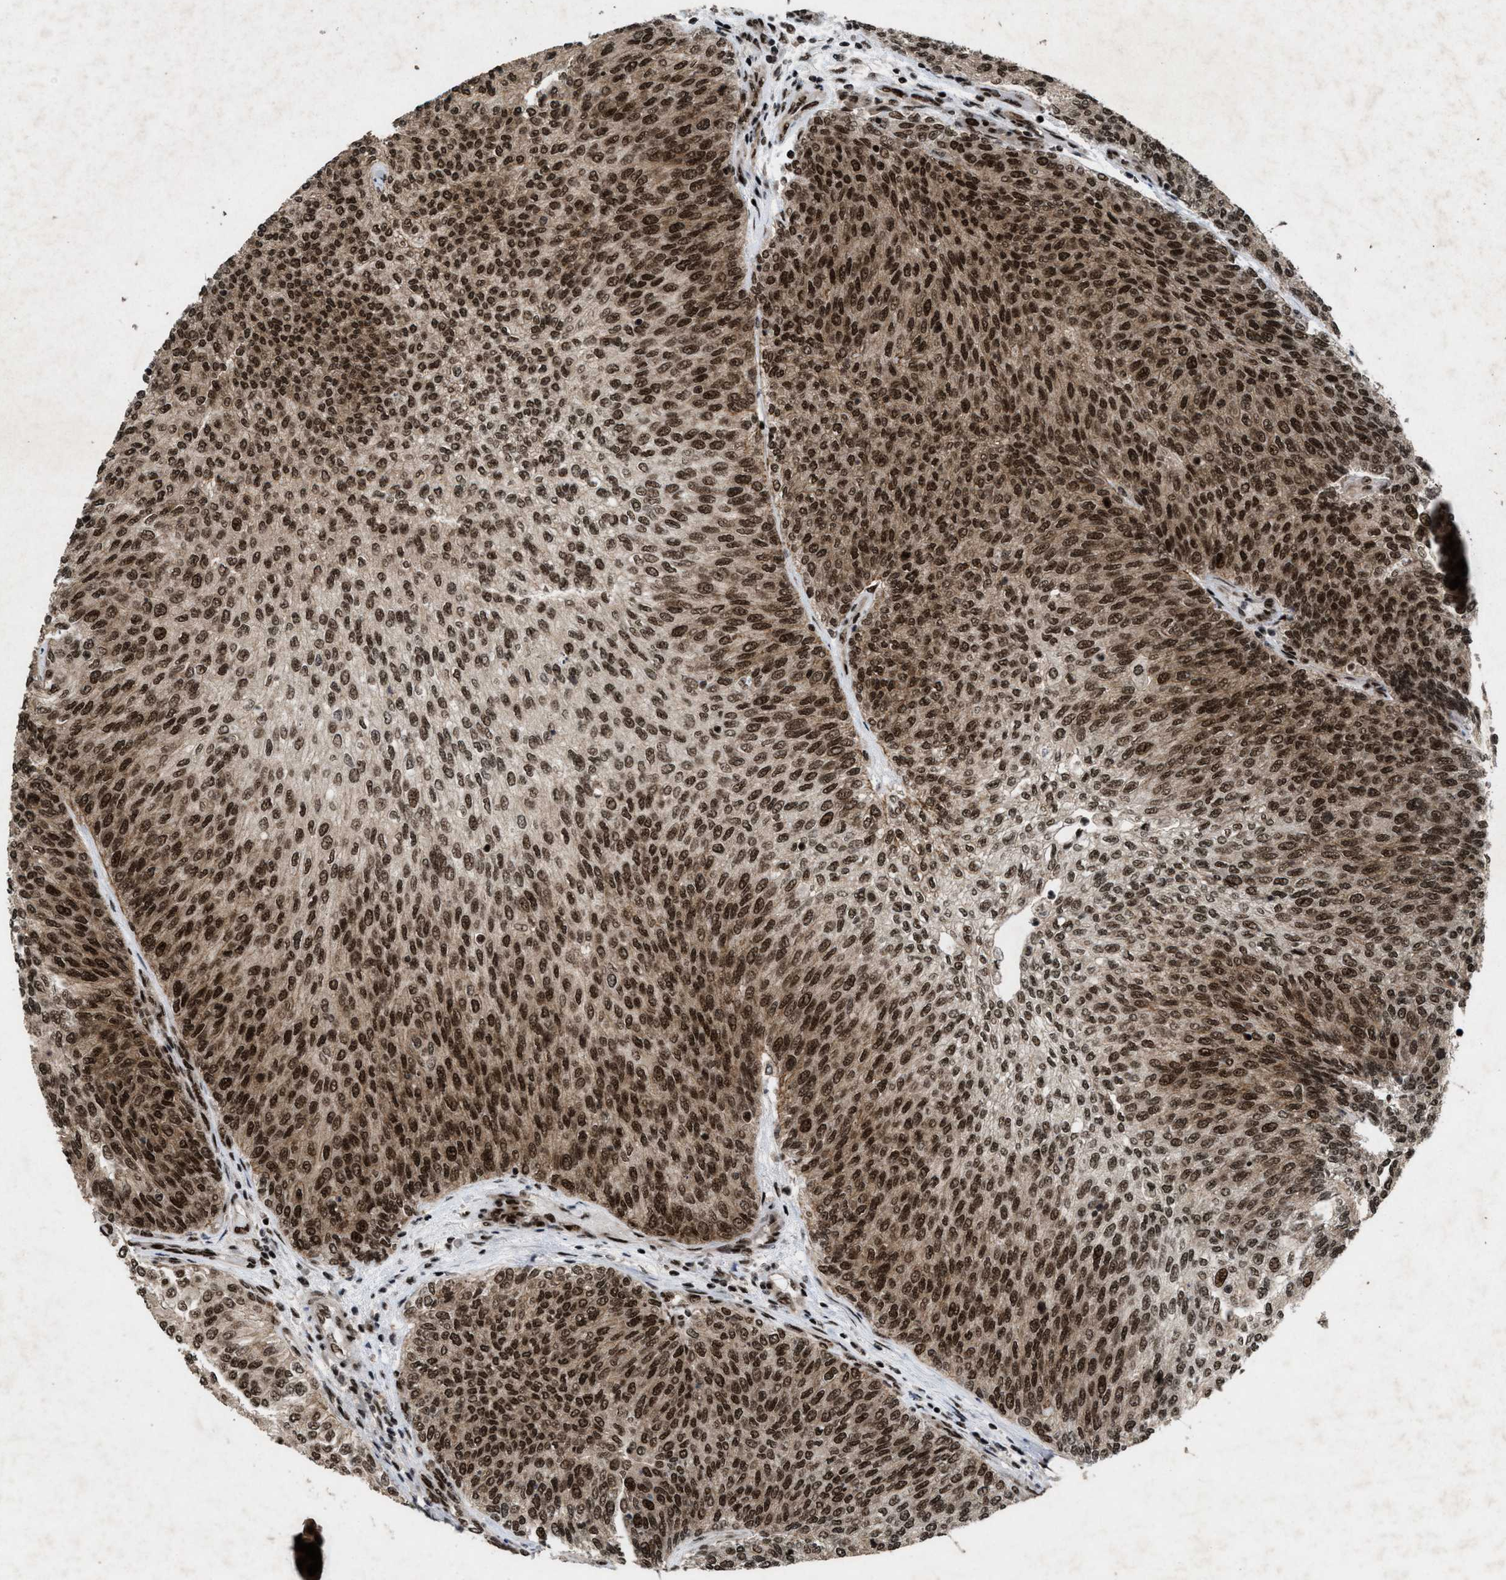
{"staining": {"intensity": "moderate", "quantity": ">75%", "location": "cytoplasmic/membranous,nuclear"}, "tissue": "urothelial cancer", "cell_type": "Tumor cells", "image_type": "cancer", "snomed": [{"axis": "morphology", "description": "Urothelial carcinoma, Low grade"}, {"axis": "topography", "description": "Urinary bladder"}], "caption": "Protein staining reveals moderate cytoplasmic/membranous and nuclear positivity in about >75% of tumor cells in urothelial cancer. Ihc stains the protein of interest in brown and the nuclei are stained blue.", "gene": "WIZ", "patient": {"sex": "female", "age": 79}}